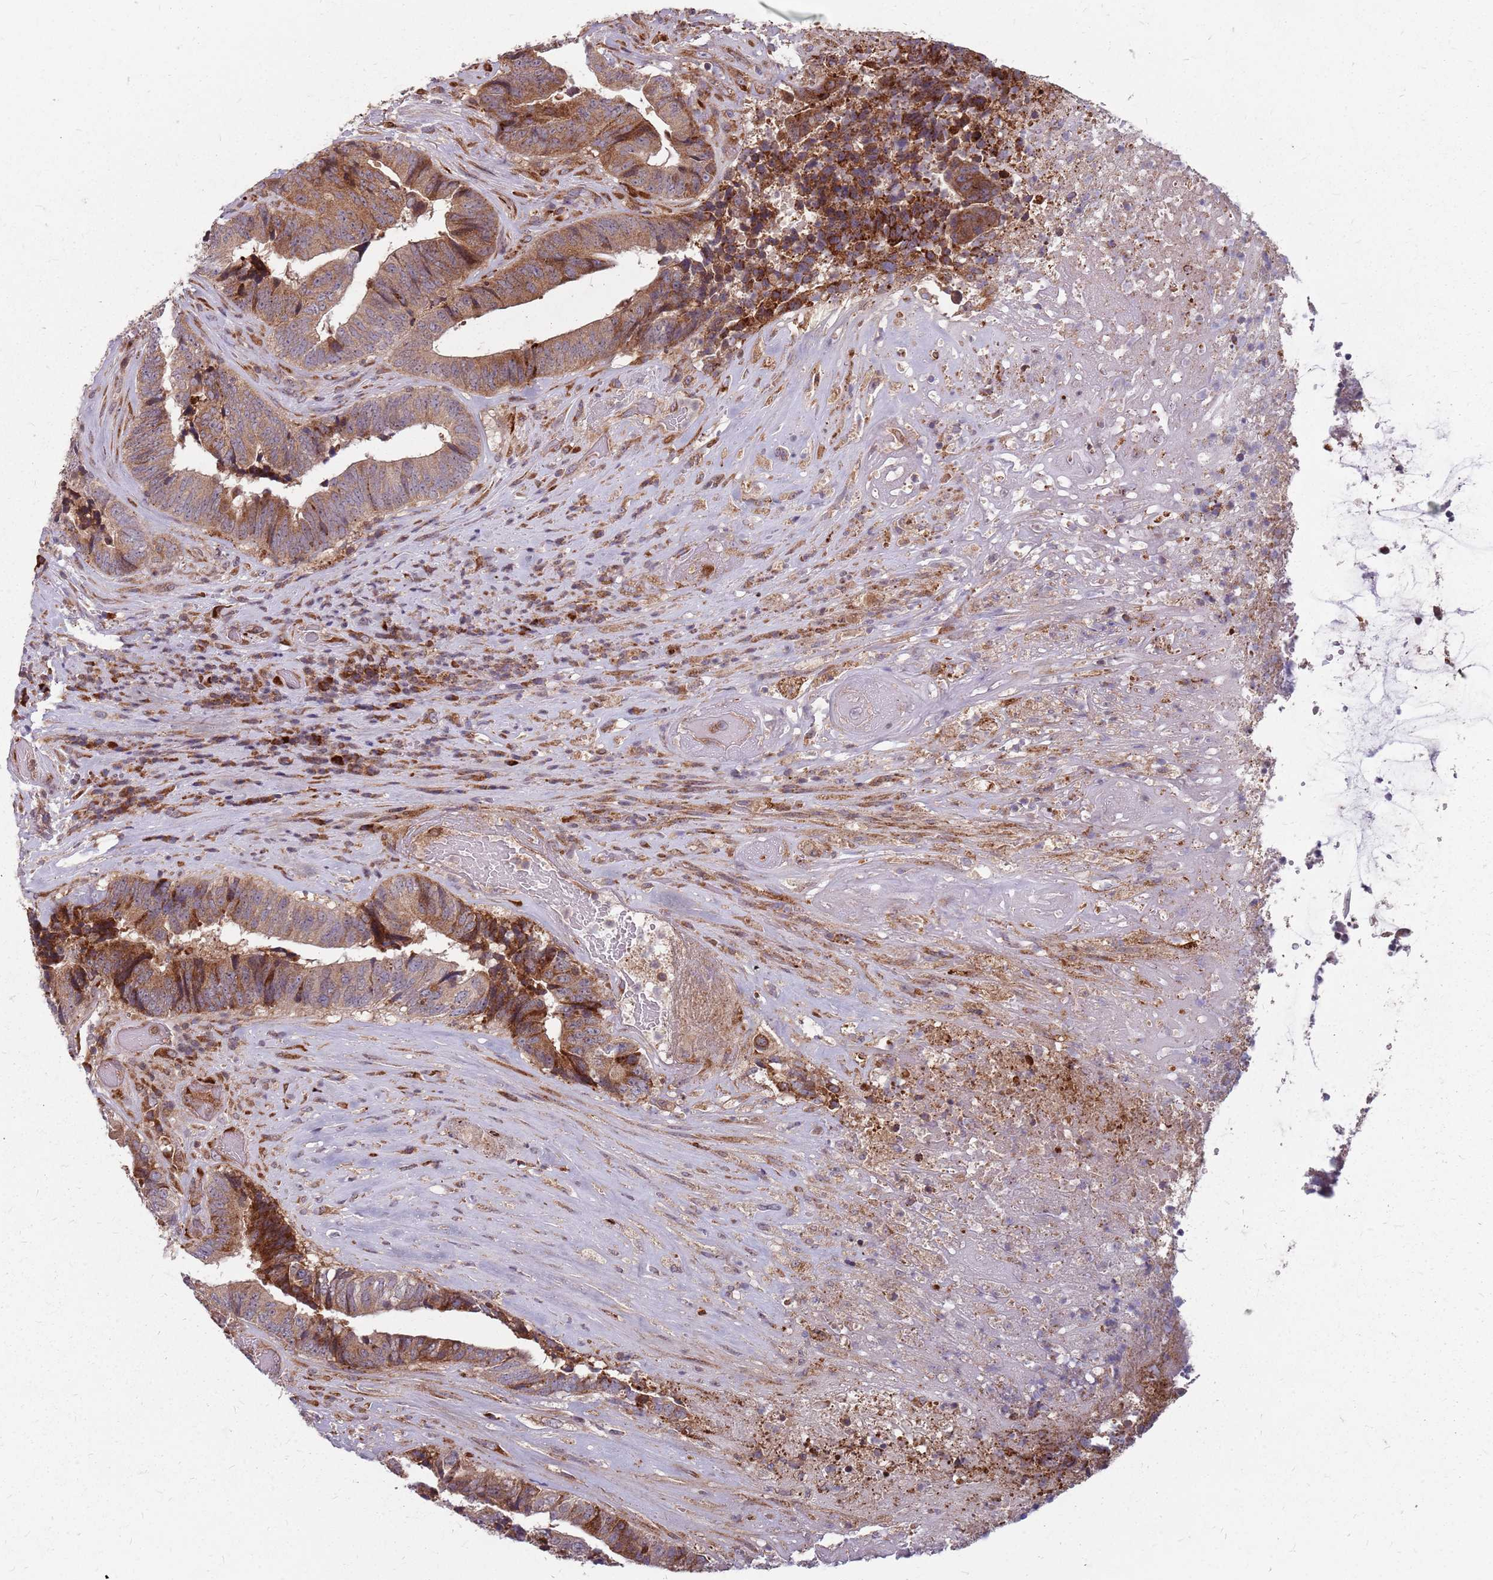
{"staining": {"intensity": "moderate", "quantity": ">75%", "location": "cytoplasmic/membranous"}, "tissue": "colorectal cancer", "cell_type": "Tumor cells", "image_type": "cancer", "snomed": [{"axis": "morphology", "description": "Adenocarcinoma, NOS"}, {"axis": "topography", "description": "Rectum"}], "caption": "Immunohistochemical staining of human colorectal adenocarcinoma reveals medium levels of moderate cytoplasmic/membranous protein positivity in about >75% of tumor cells.", "gene": "NME4", "patient": {"sex": "male", "age": 72}}